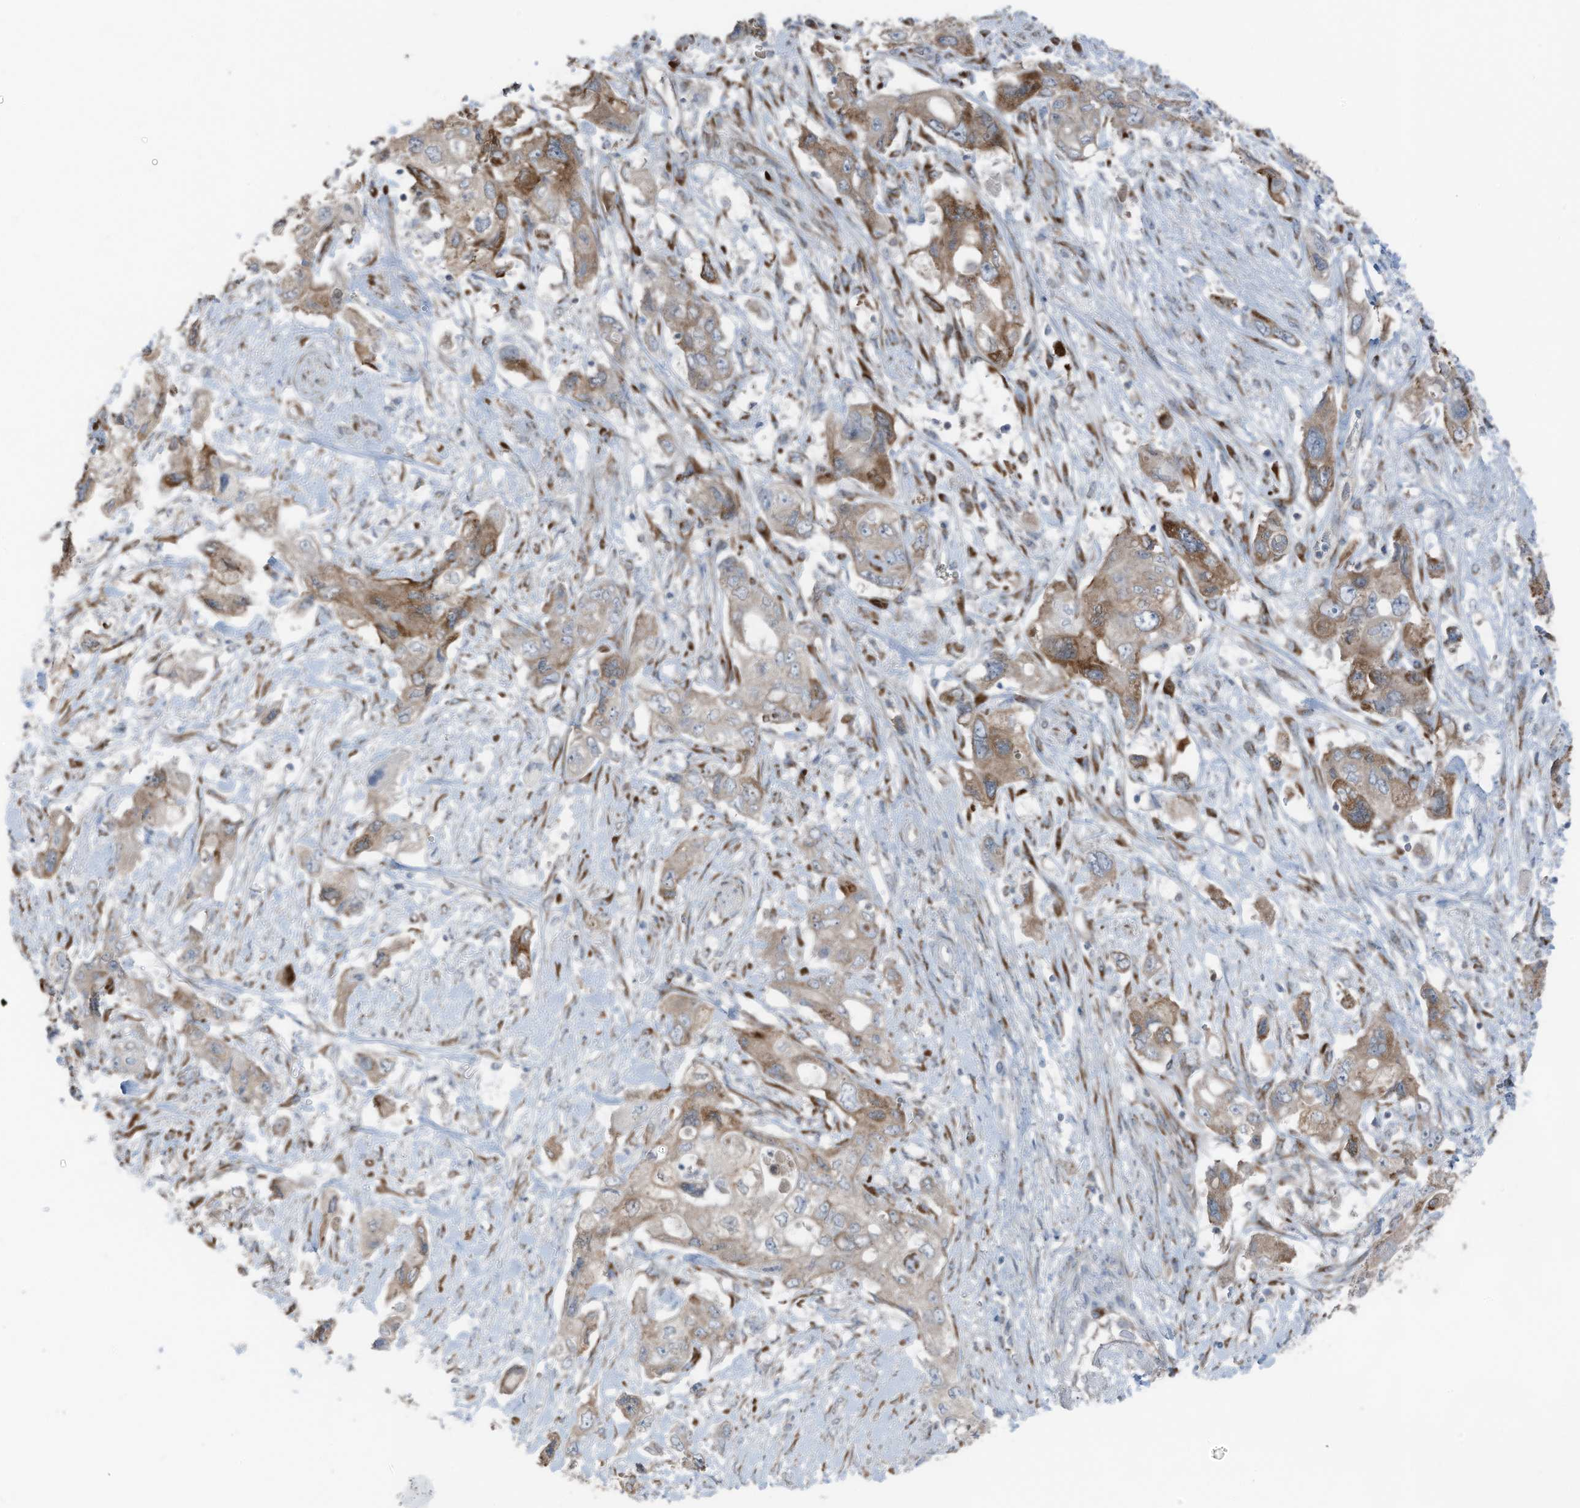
{"staining": {"intensity": "moderate", "quantity": "25%-75%", "location": "cytoplasmic/membranous"}, "tissue": "pancreatic cancer", "cell_type": "Tumor cells", "image_type": "cancer", "snomed": [{"axis": "morphology", "description": "Adenocarcinoma, NOS"}, {"axis": "topography", "description": "Pancreas"}], "caption": "An IHC histopathology image of neoplastic tissue is shown. Protein staining in brown labels moderate cytoplasmic/membranous positivity in adenocarcinoma (pancreatic) within tumor cells. The staining was performed using DAB (3,3'-diaminobenzidine) to visualize the protein expression in brown, while the nuclei were stained in blue with hematoxylin (Magnification: 20x).", "gene": "ARHGEF33", "patient": {"sex": "female", "age": 73}}